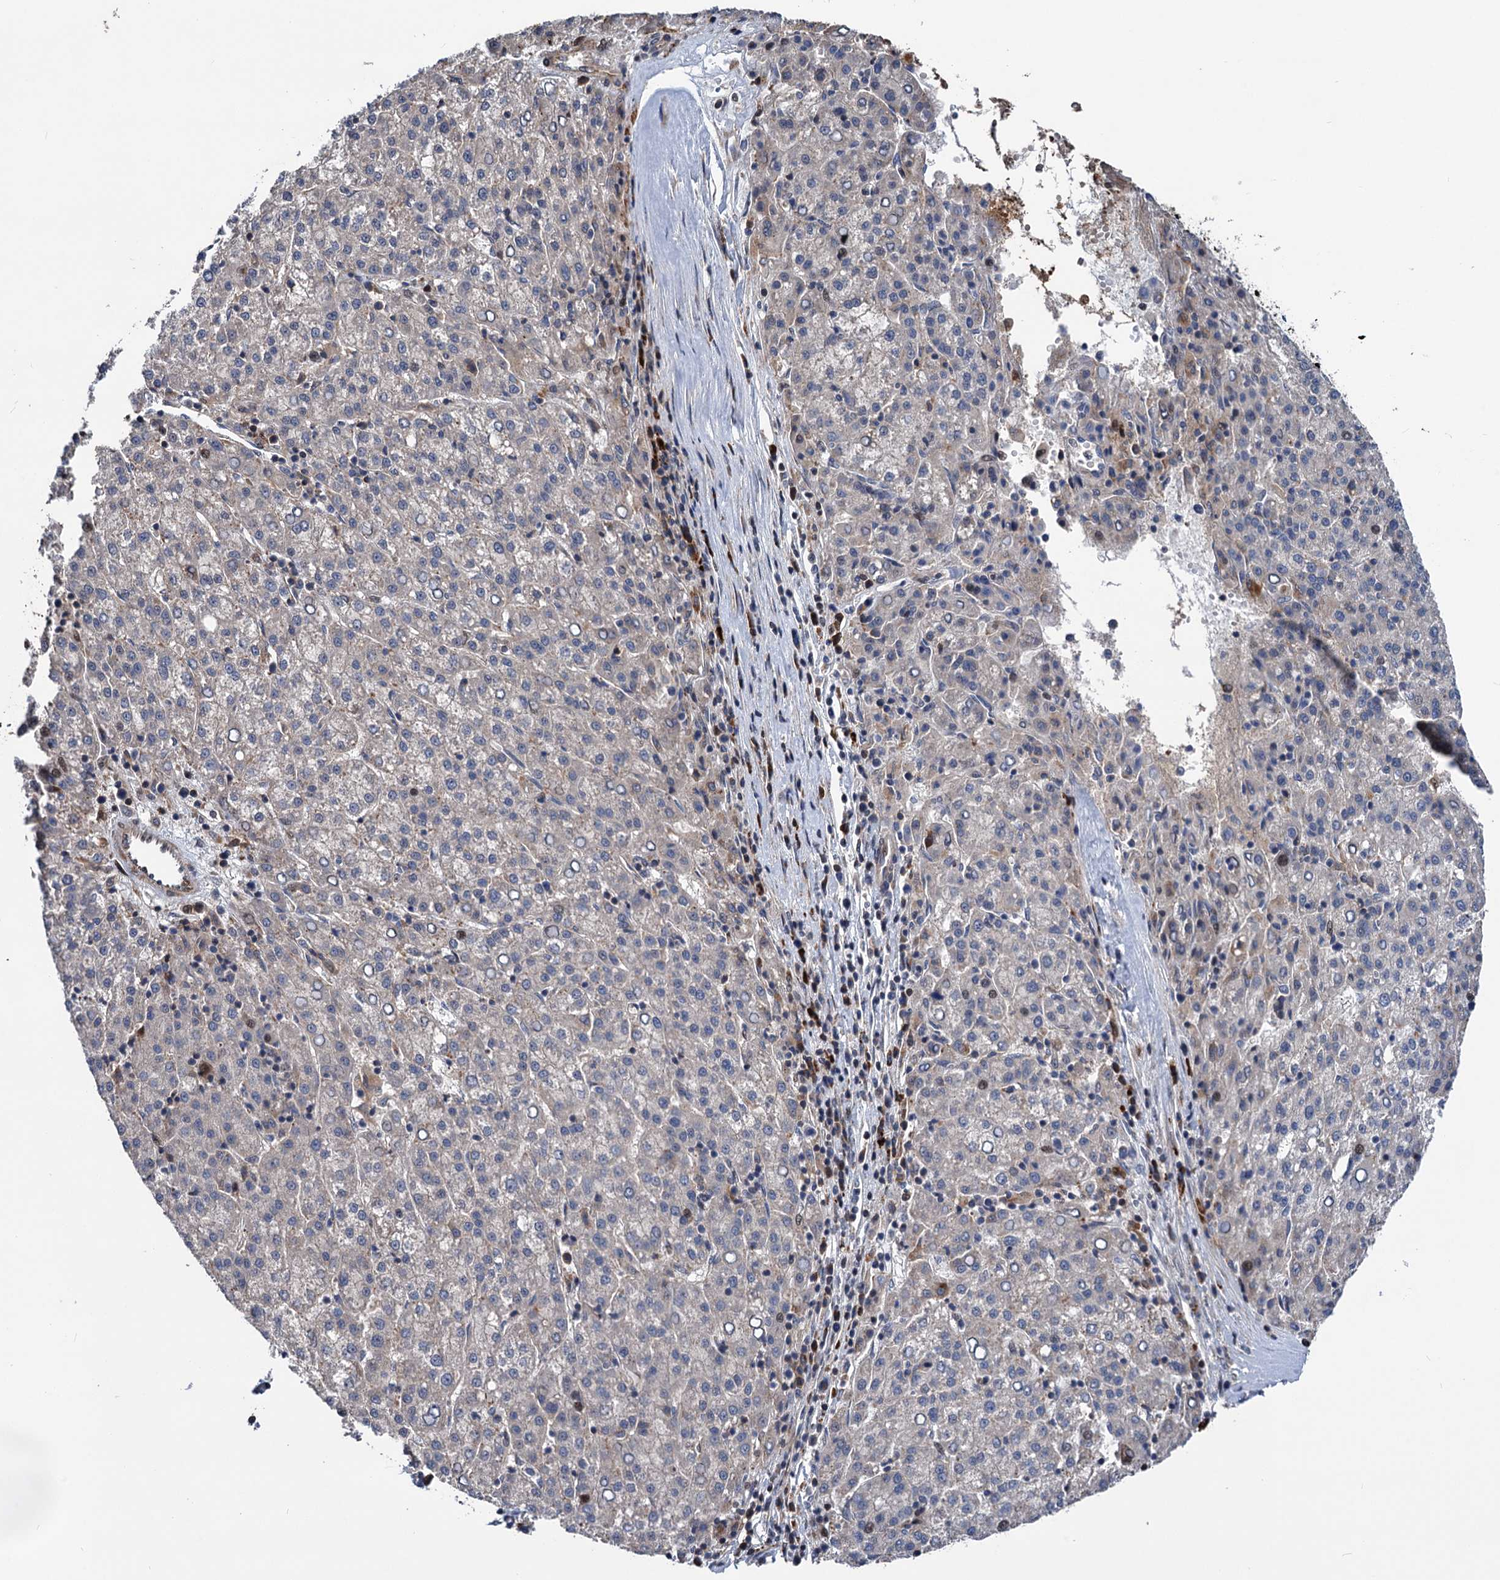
{"staining": {"intensity": "negative", "quantity": "none", "location": "none"}, "tissue": "liver cancer", "cell_type": "Tumor cells", "image_type": "cancer", "snomed": [{"axis": "morphology", "description": "Carcinoma, Hepatocellular, NOS"}, {"axis": "topography", "description": "Liver"}], "caption": "This histopathology image is of liver hepatocellular carcinoma stained with immunohistochemistry (IHC) to label a protein in brown with the nuclei are counter-stained blue. There is no positivity in tumor cells.", "gene": "UBR1", "patient": {"sex": "female", "age": 58}}